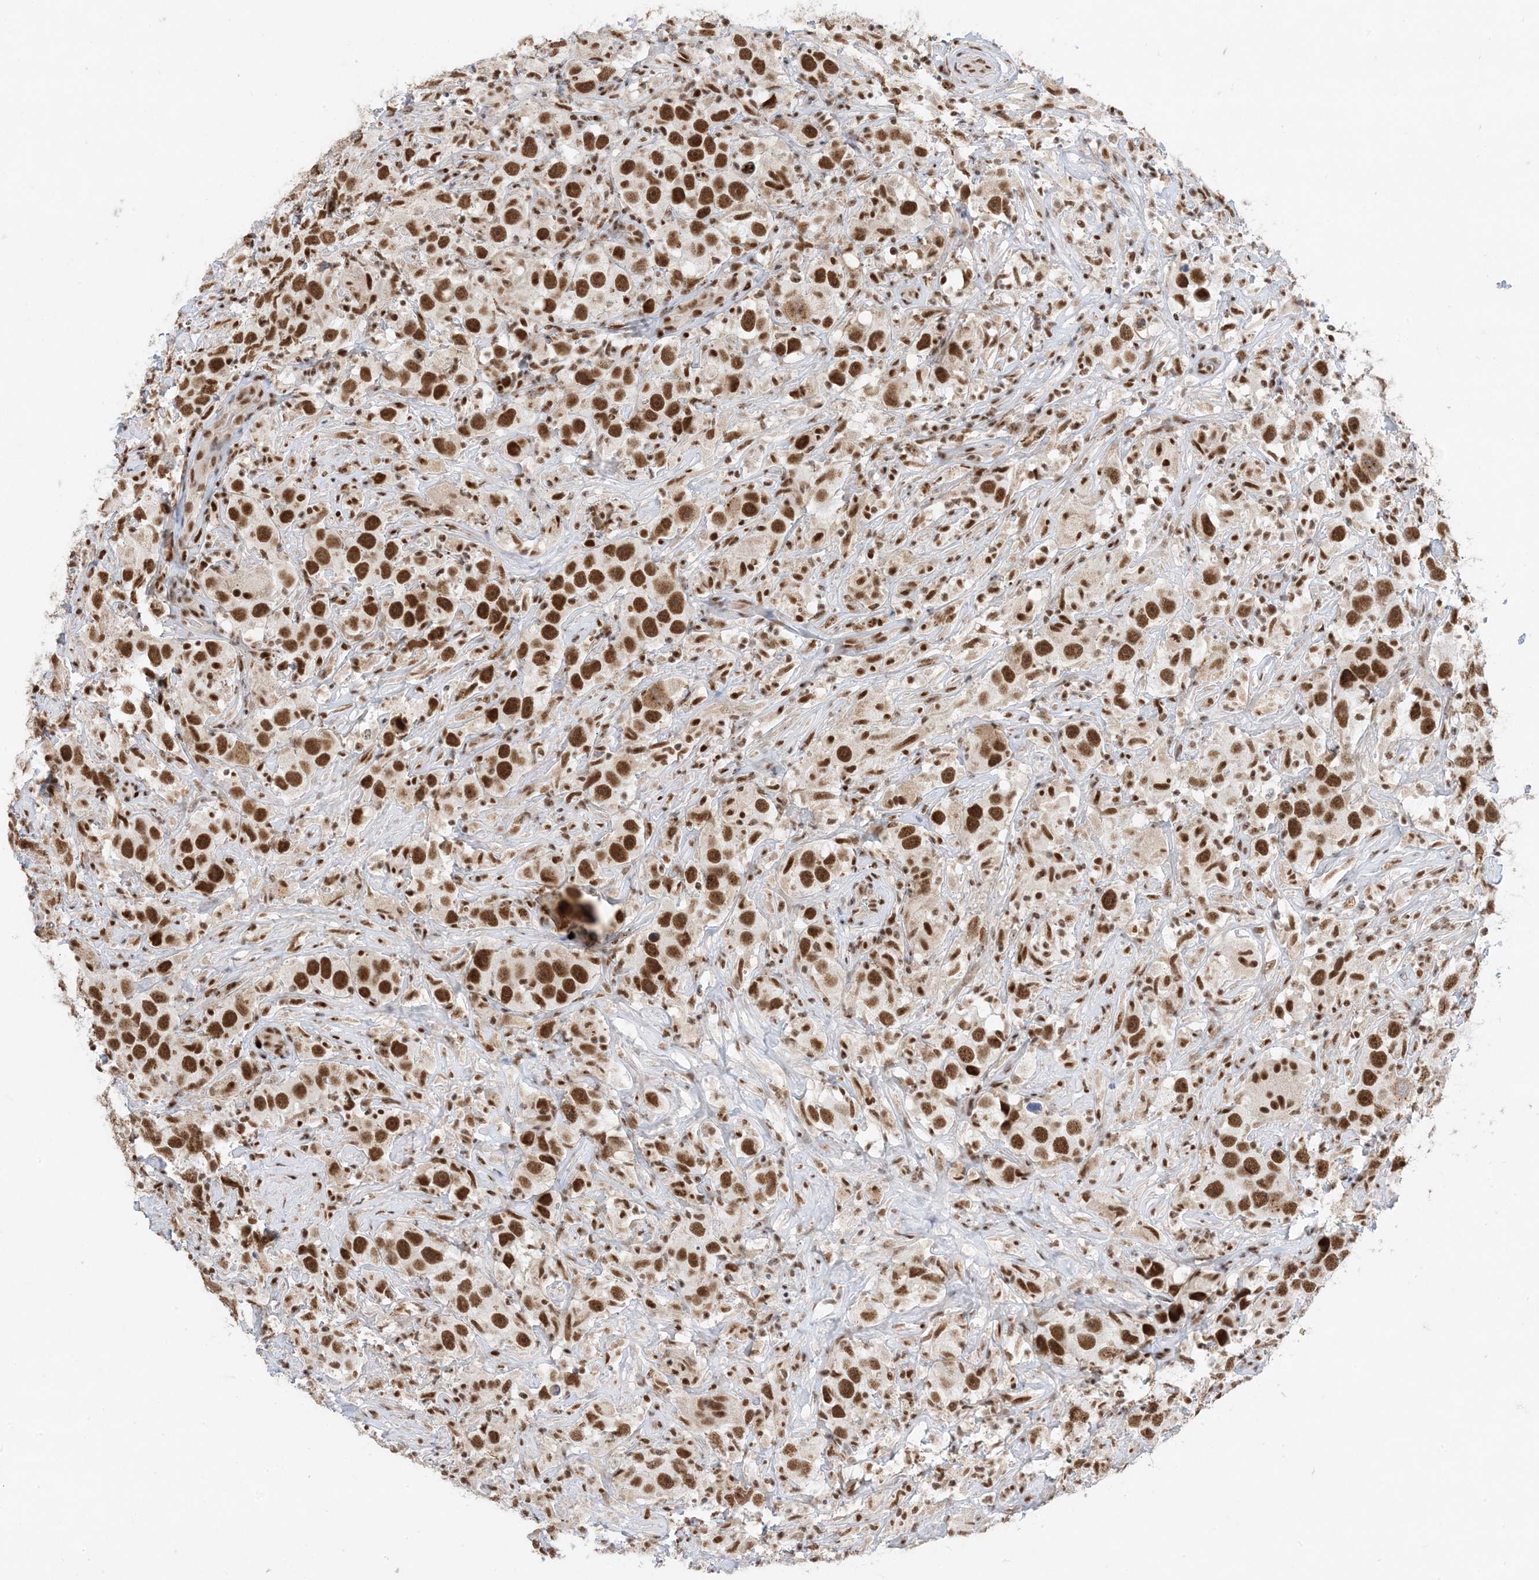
{"staining": {"intensity": "strong", "quantity": ">75%", "location": "nuclear"}, "tissue": "testis cancer", "cell_type": "Tumor cells", "image_type": "cancer", "snomed": [{"axis": "morphology", "description": "Seminoma, NOS"}, {"axis": "topography", "description": "Testis"}], "caption": "Testis seminoma stained with DAB IHC reveals high levels of strong nuclear staining in about >75% of tumor cells.", "gene": "SF3A3", "patient": {"sex": "male", "age": 49}}